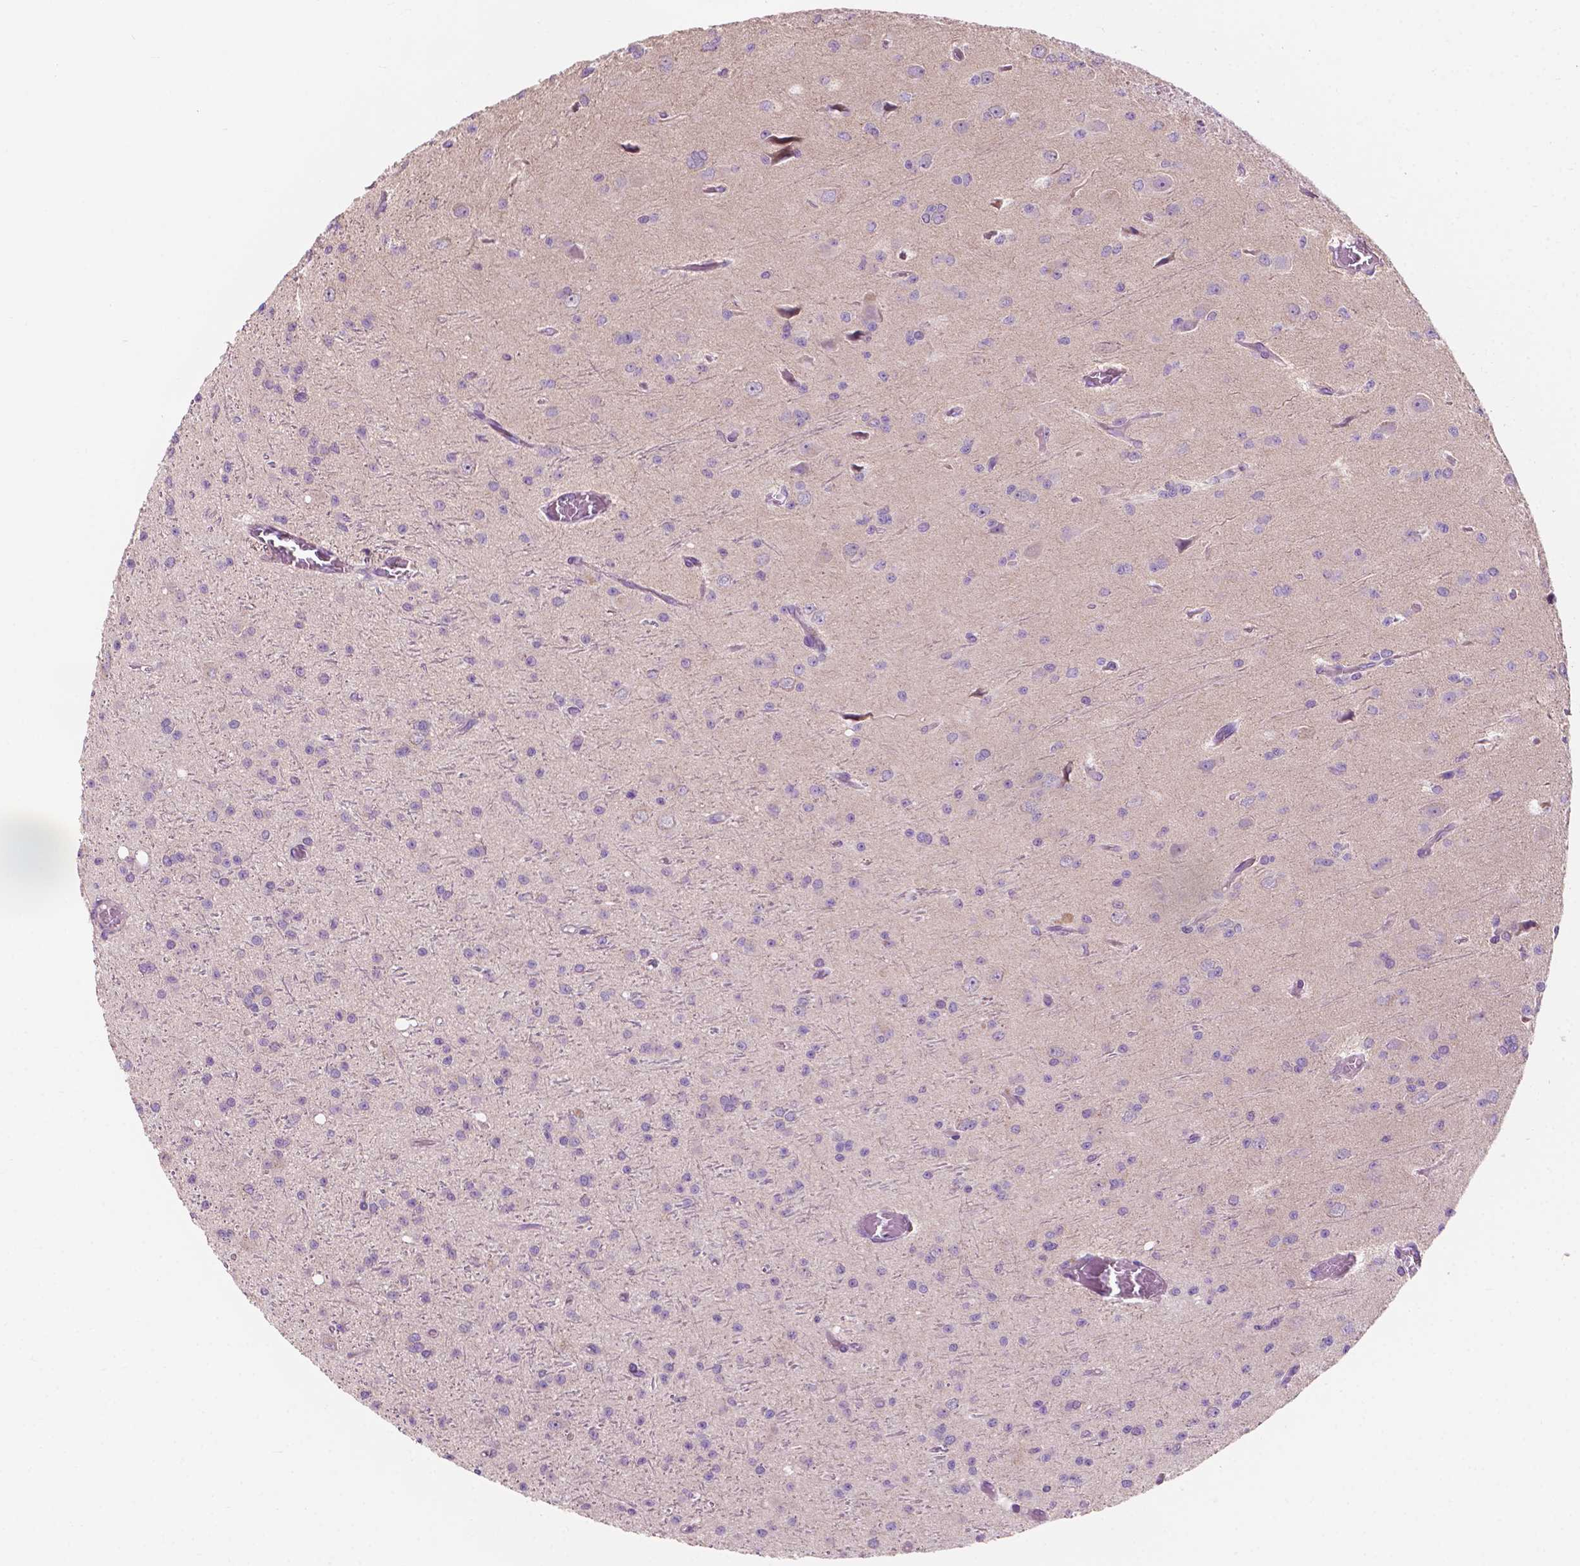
{"staining": {"intensity": "negative", "quantity": "none", "location": "none"}, "tissue": "glioma", "cell_type": "Tumor cells", "image_type": "cancer", "snomed": [{"axis": "morphology", "description": "Glioma, malignant, Low grade"}, {"axis": "topography", "description": "Brain"}], "caption": "This is an IHC micrograph of human low-grade glioma (malignant). There is no positivity in tumor cells.", "gene": "SEMA4A", "patient": {"sex": "male", "age": 27}}